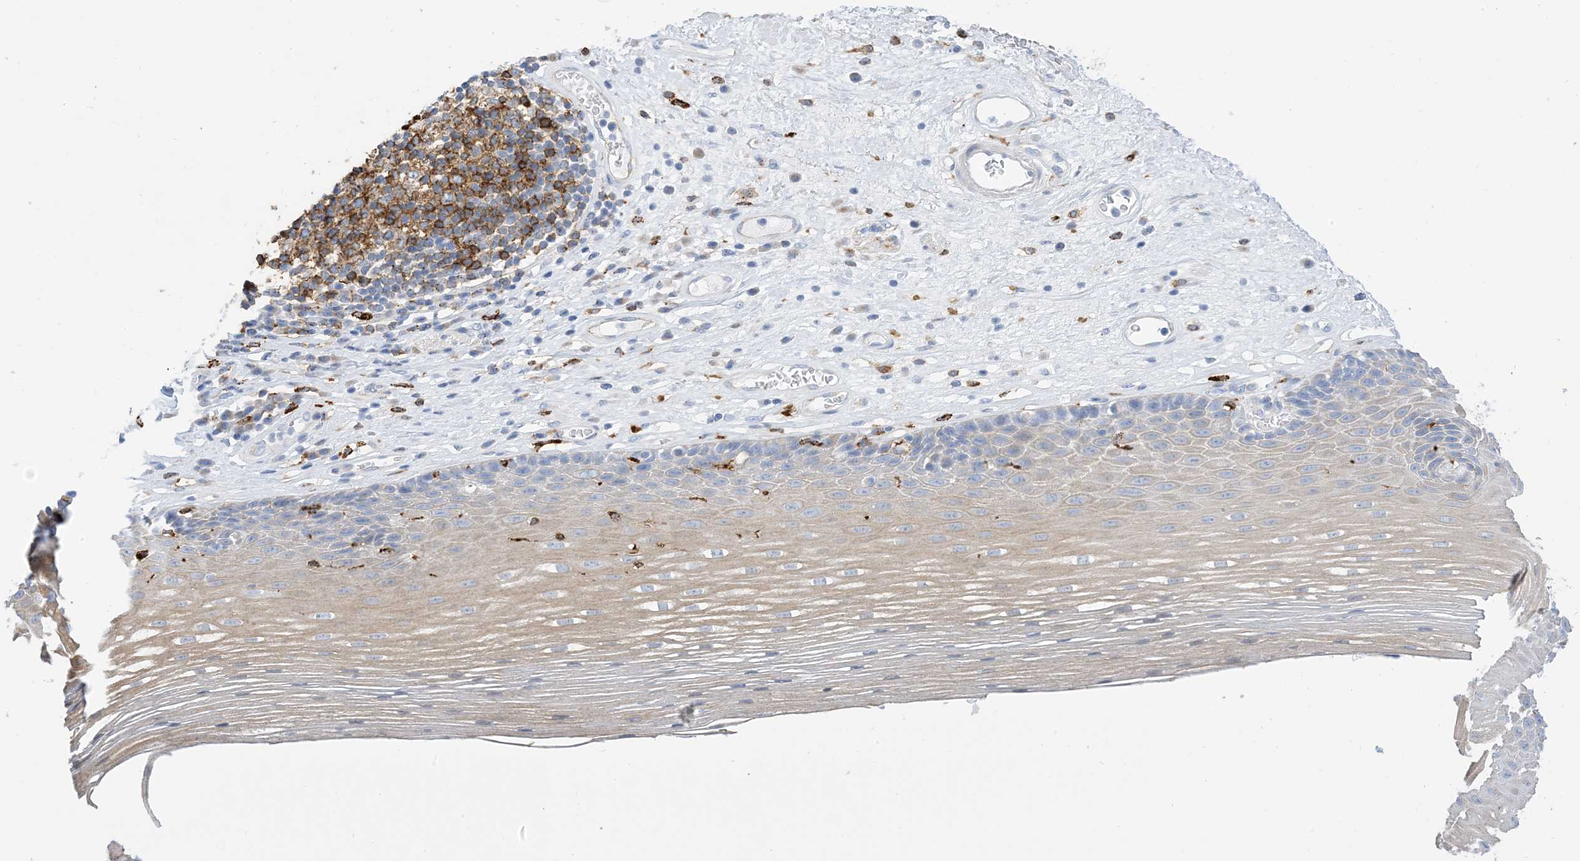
{"staining": {"intensity": "weak", "quantity": "25%-75%", "location": "cytoplasmic/membranous"}, "tissue": "esophagus", "cell_type": "Squamous epithelial cells", "image_type": "normal", "snomed": [{"axis": "morphology", "description": "Normal tissue, NOS"}, {"axis": "topography", "description": "Esophagus"}], "caption": "Squamous epithelial cells reveal weak cytoplasmic/membranous staining in about 25%-75% of cells in normal esophagus.", "gene": "DPH3", "patient": {"sex": "male", "age": 62}}